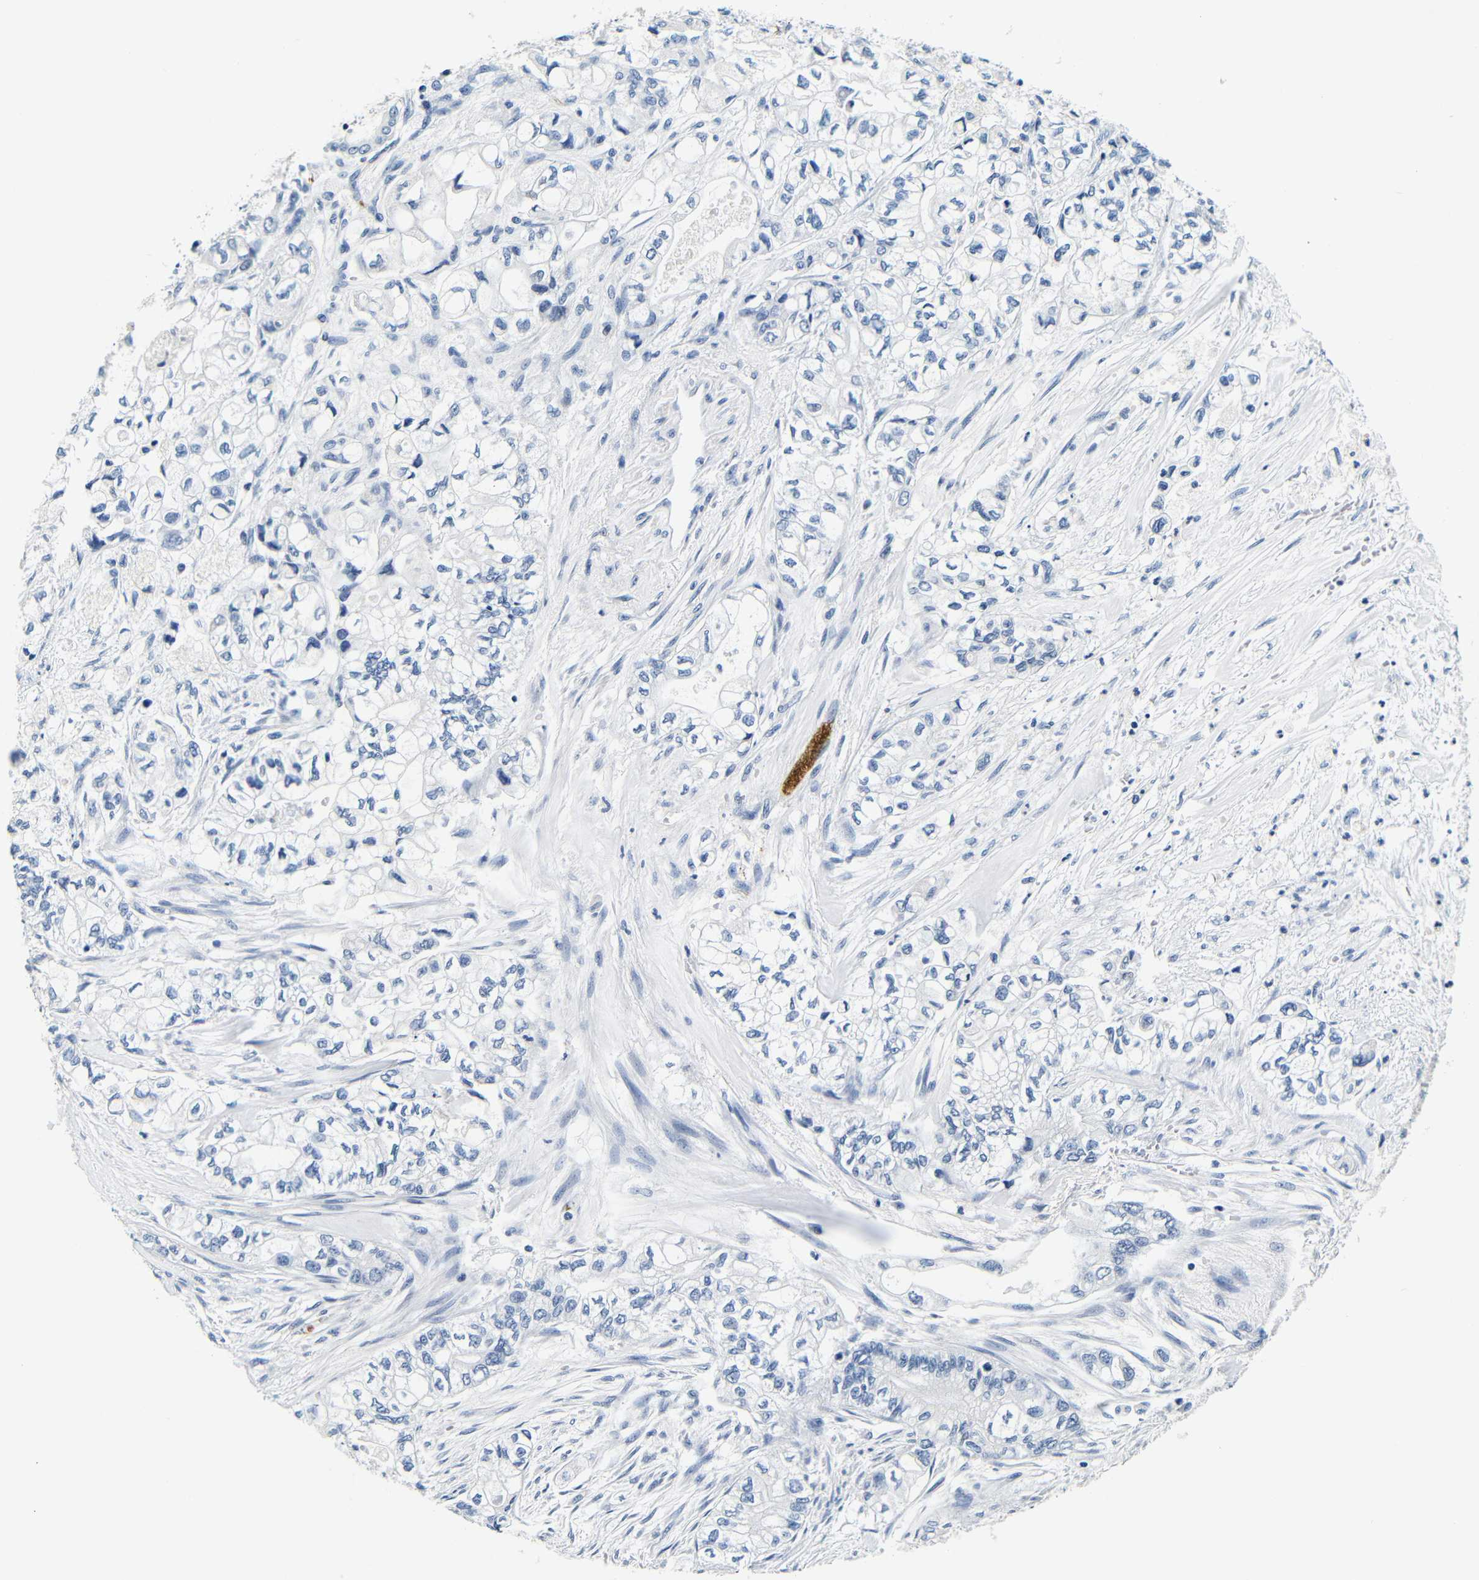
{"staining": {"intensity": "negative", "quantity": "none", "location": "none"}, "tissue": "pancreatic cancer", "cell_type": "Tumor cells", "image_type": "cancer", "snomed": [{"axis": "morphology", "description": "Adenocarcinoma, NOS"}, {"axis": "topography", "description": "Pancreas"}], "caption": "The IHC photomicrograph has no significant positivity in tumor cells of pancreatic cancer (adenocarcinoma) tissue.", "gene": "GP1BA", "patient": {"sex": "male", "age": 79}}